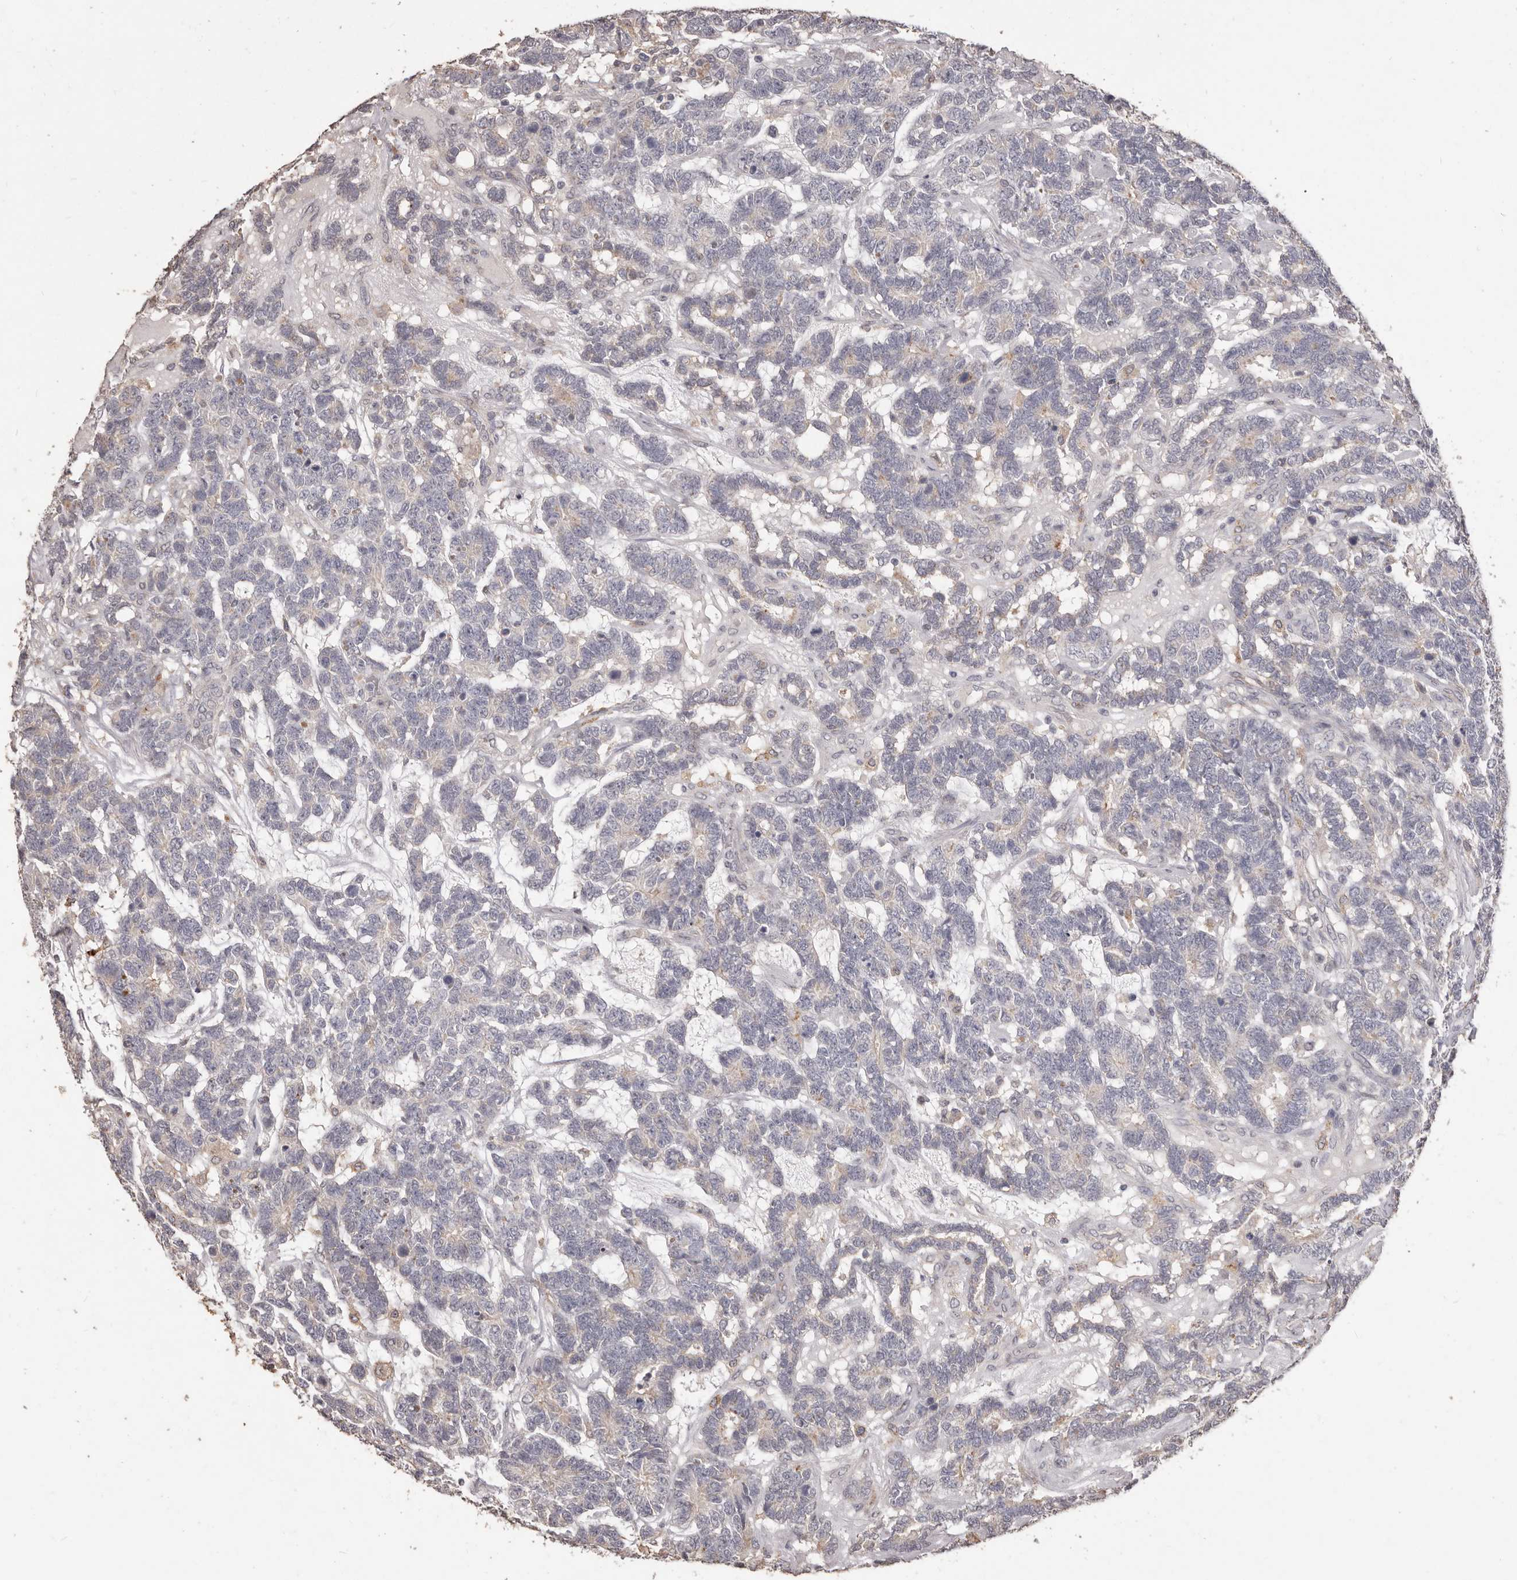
{"staining": {"intensity": "weak", "quantity": "<25%", "location": "cytoplasmic/membranous"}, "tissue": "testis cancer", "cell_type": "Tumor cells", "image_type": "cancer", "snomed": [{"axis": "morphology", "description": "Carcinoma, Embryonal, NOS"}, {"axis": "topography", "description": "Testis"}], "caption": "IHC of testis cancer (embryonal carcinoma) demonstrates no staining in tumor cells.", "gene": "PRSS27", "patient": {"sex": "male", "age": 26}}